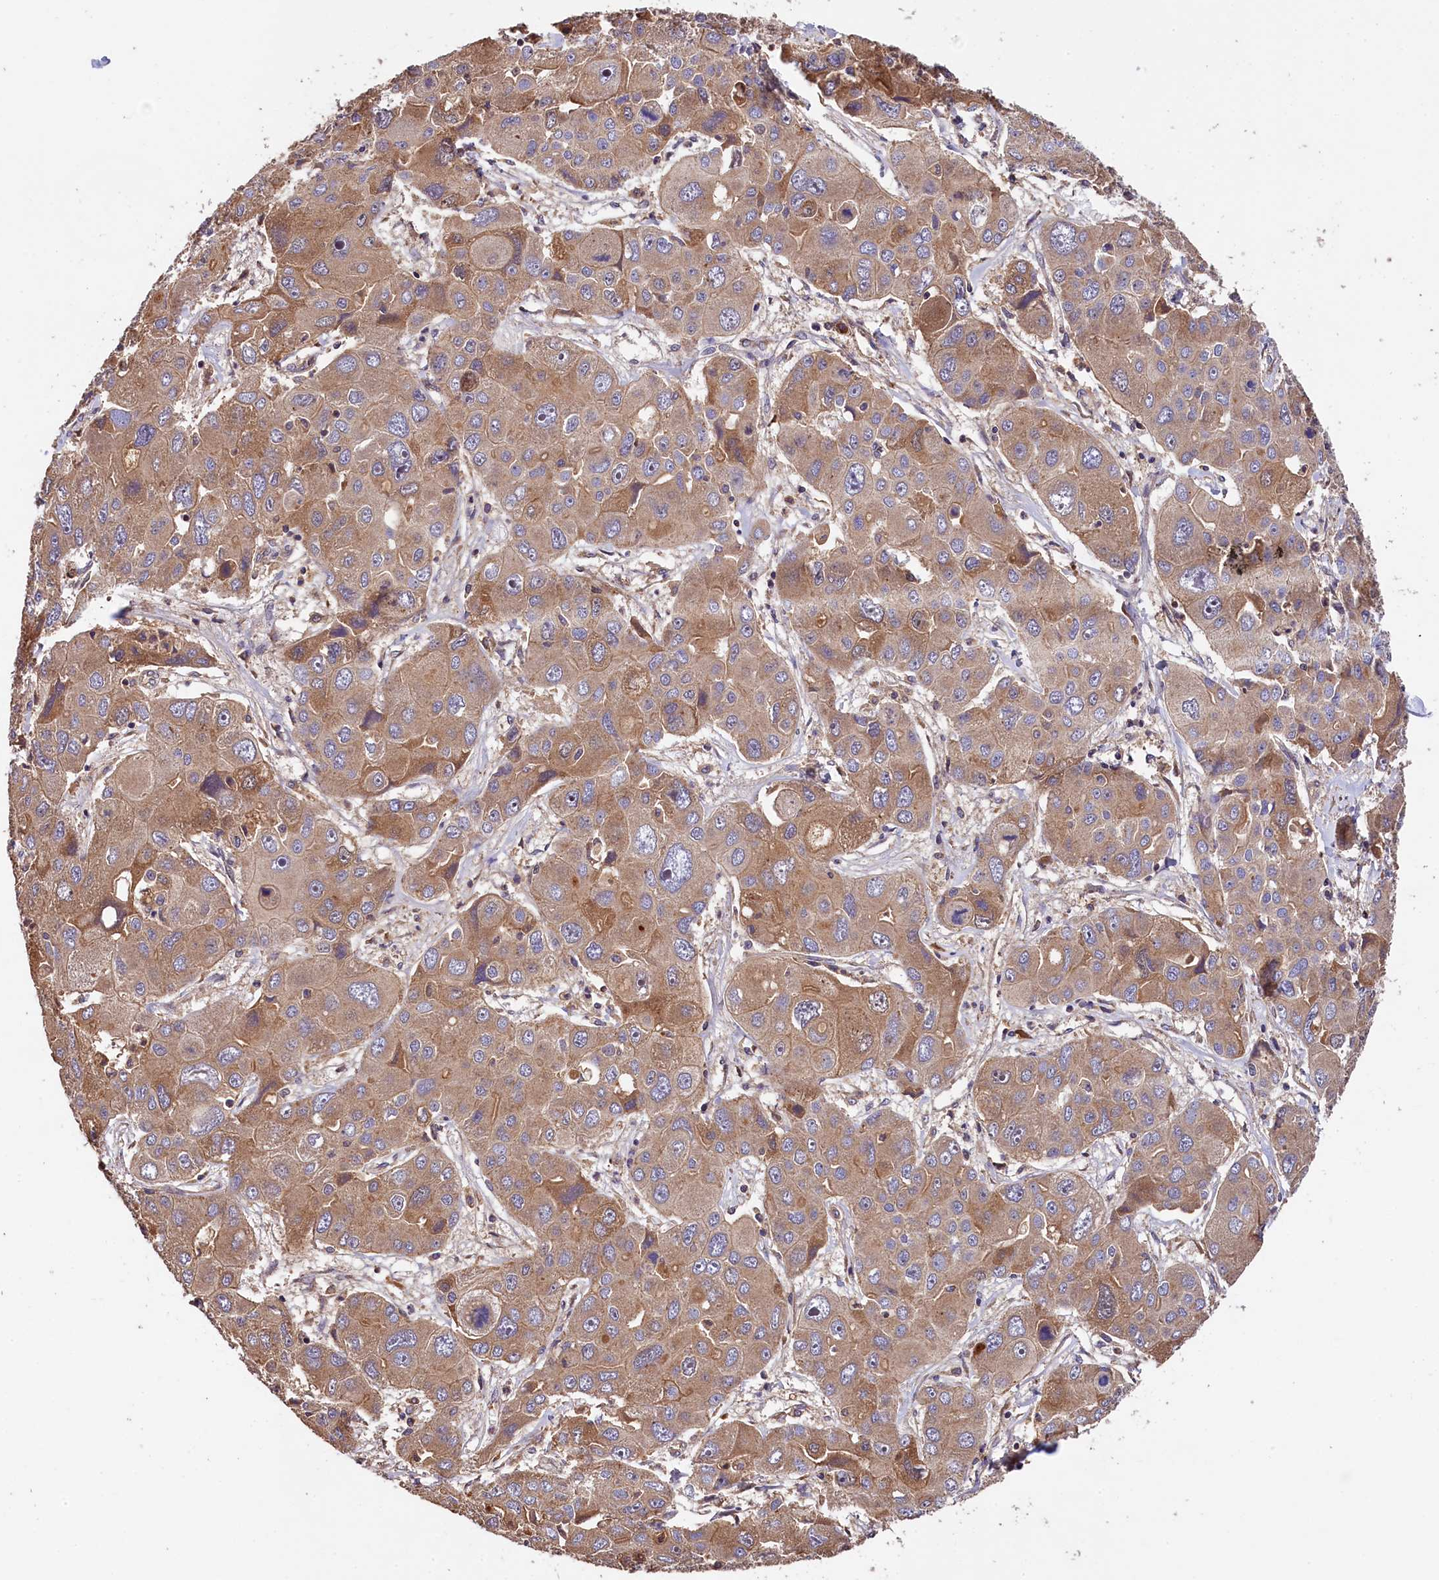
{"staining": {"intensity": "moderate", "quantity": ">75%", "location": "cytoplasmic/membranous"}, "tissue": "liver cancer", "cell_type": "Tumor cells", "image_type": "cancer", "snomed": [{"axis": "morphology", "description": "Cholangiocarcinoma"}, {"axis": "topography", "description": "Liver"}], "caption": "Cholangiocarcinoma (liver) was stained to show a protein in brown. There is medium levels of moderate cytoplasmic/membranous staining in about >75% of tumor cells. Nuclei are stained in blue.", "gene": "KLC2", "patient": {"sex": "male", "age": 67}}